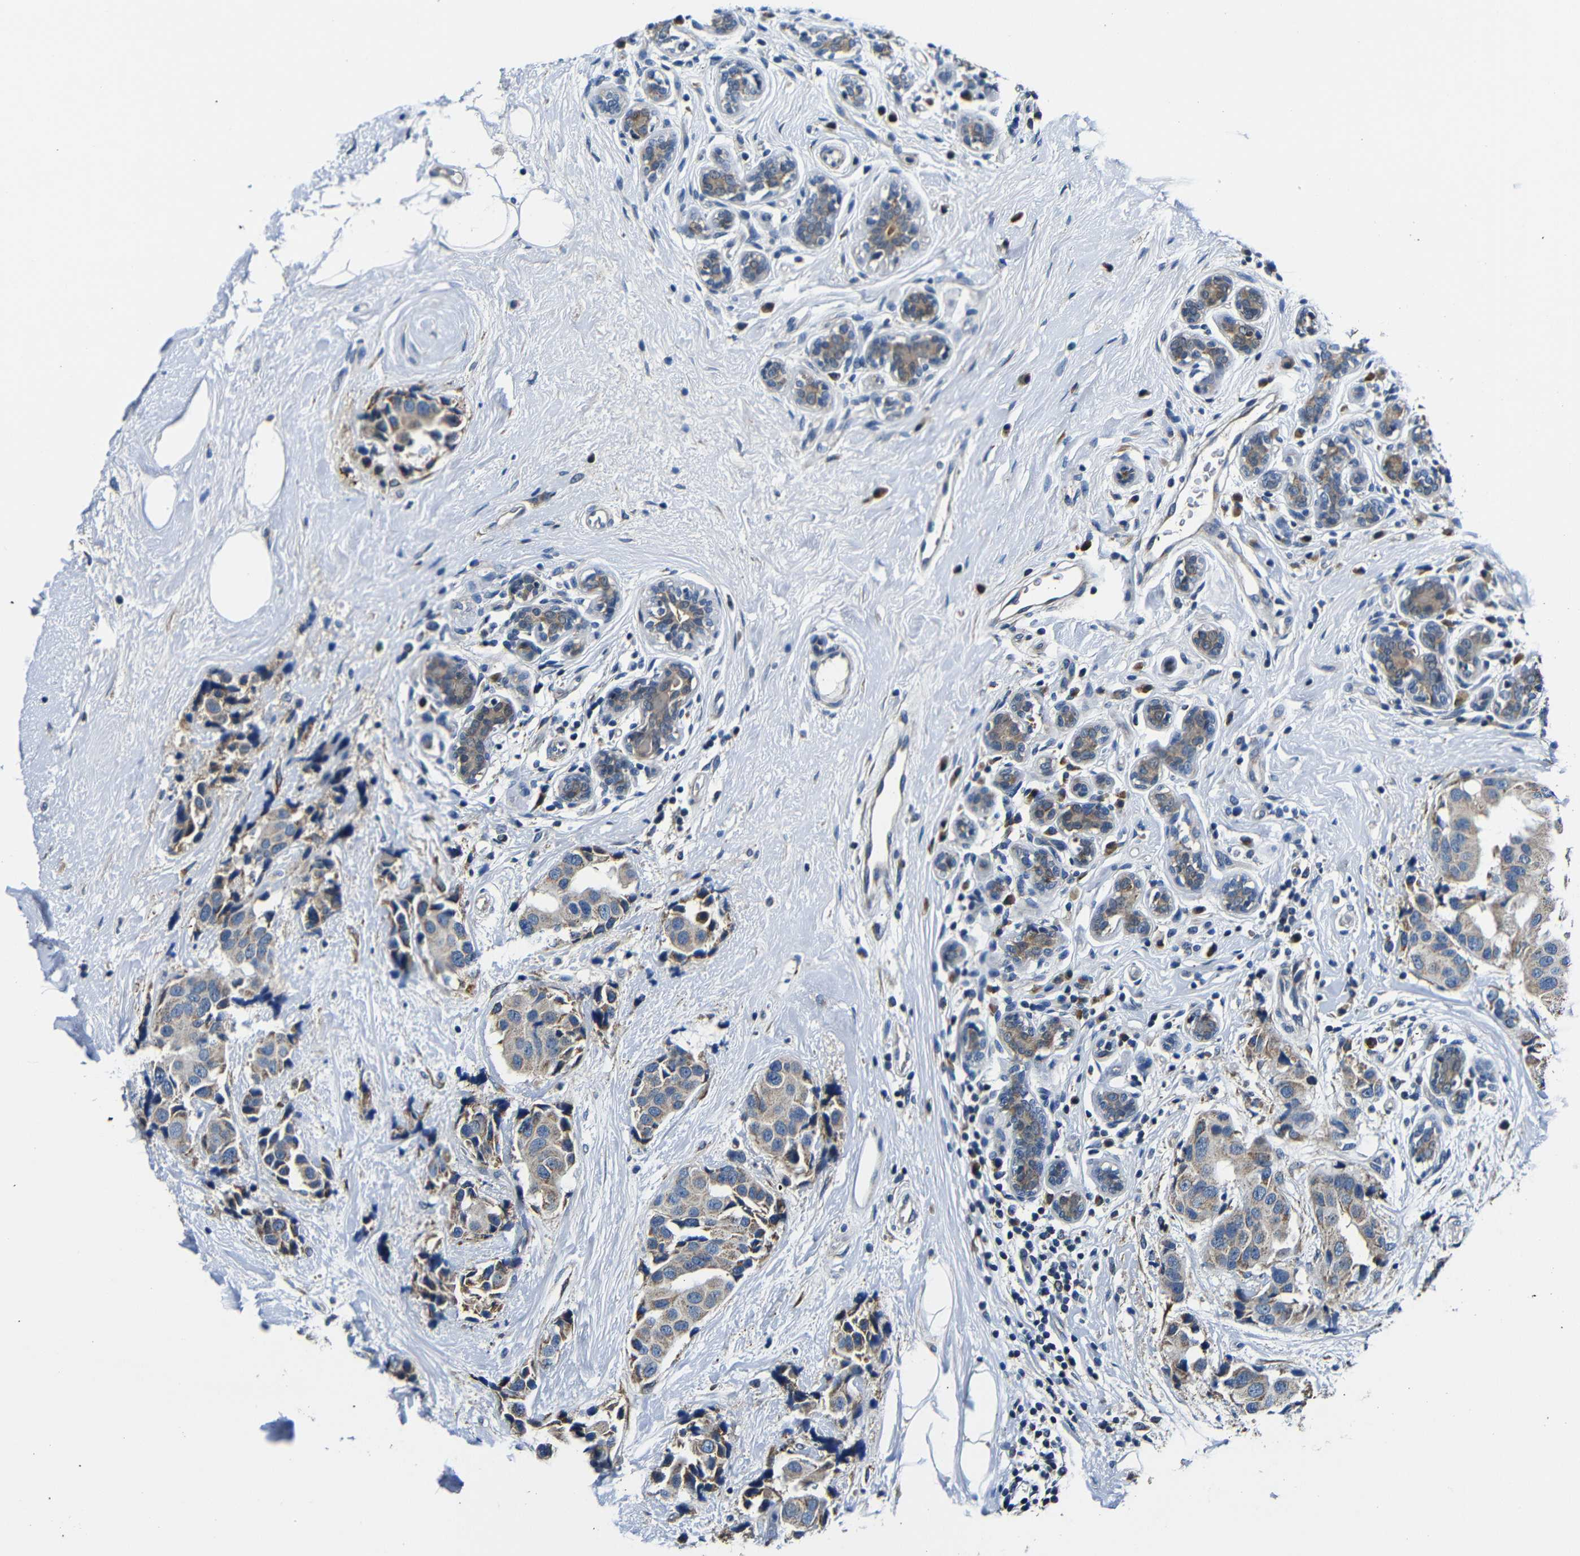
{"staining": {"intensity": "moderate", "quantity": ">75%", "location": "cytoplasmic/membranous"}, "tissue": "breast cancer", "cell_type": "Tumor cells", "image_type": "cancer", "snomed": [{"axis": "morphology", "description": "Normal tissue, NOS"}, {"axis": "morphology", "description": "Duct carcinoma"}, {"axis": "topography", "description": "Breast"}], "caption": "Breast cancer stained with a protein marker shows moderate staining in tumor cells.", "gene": "FKBP14", "patient": {"sex": "female", "age": 39}}